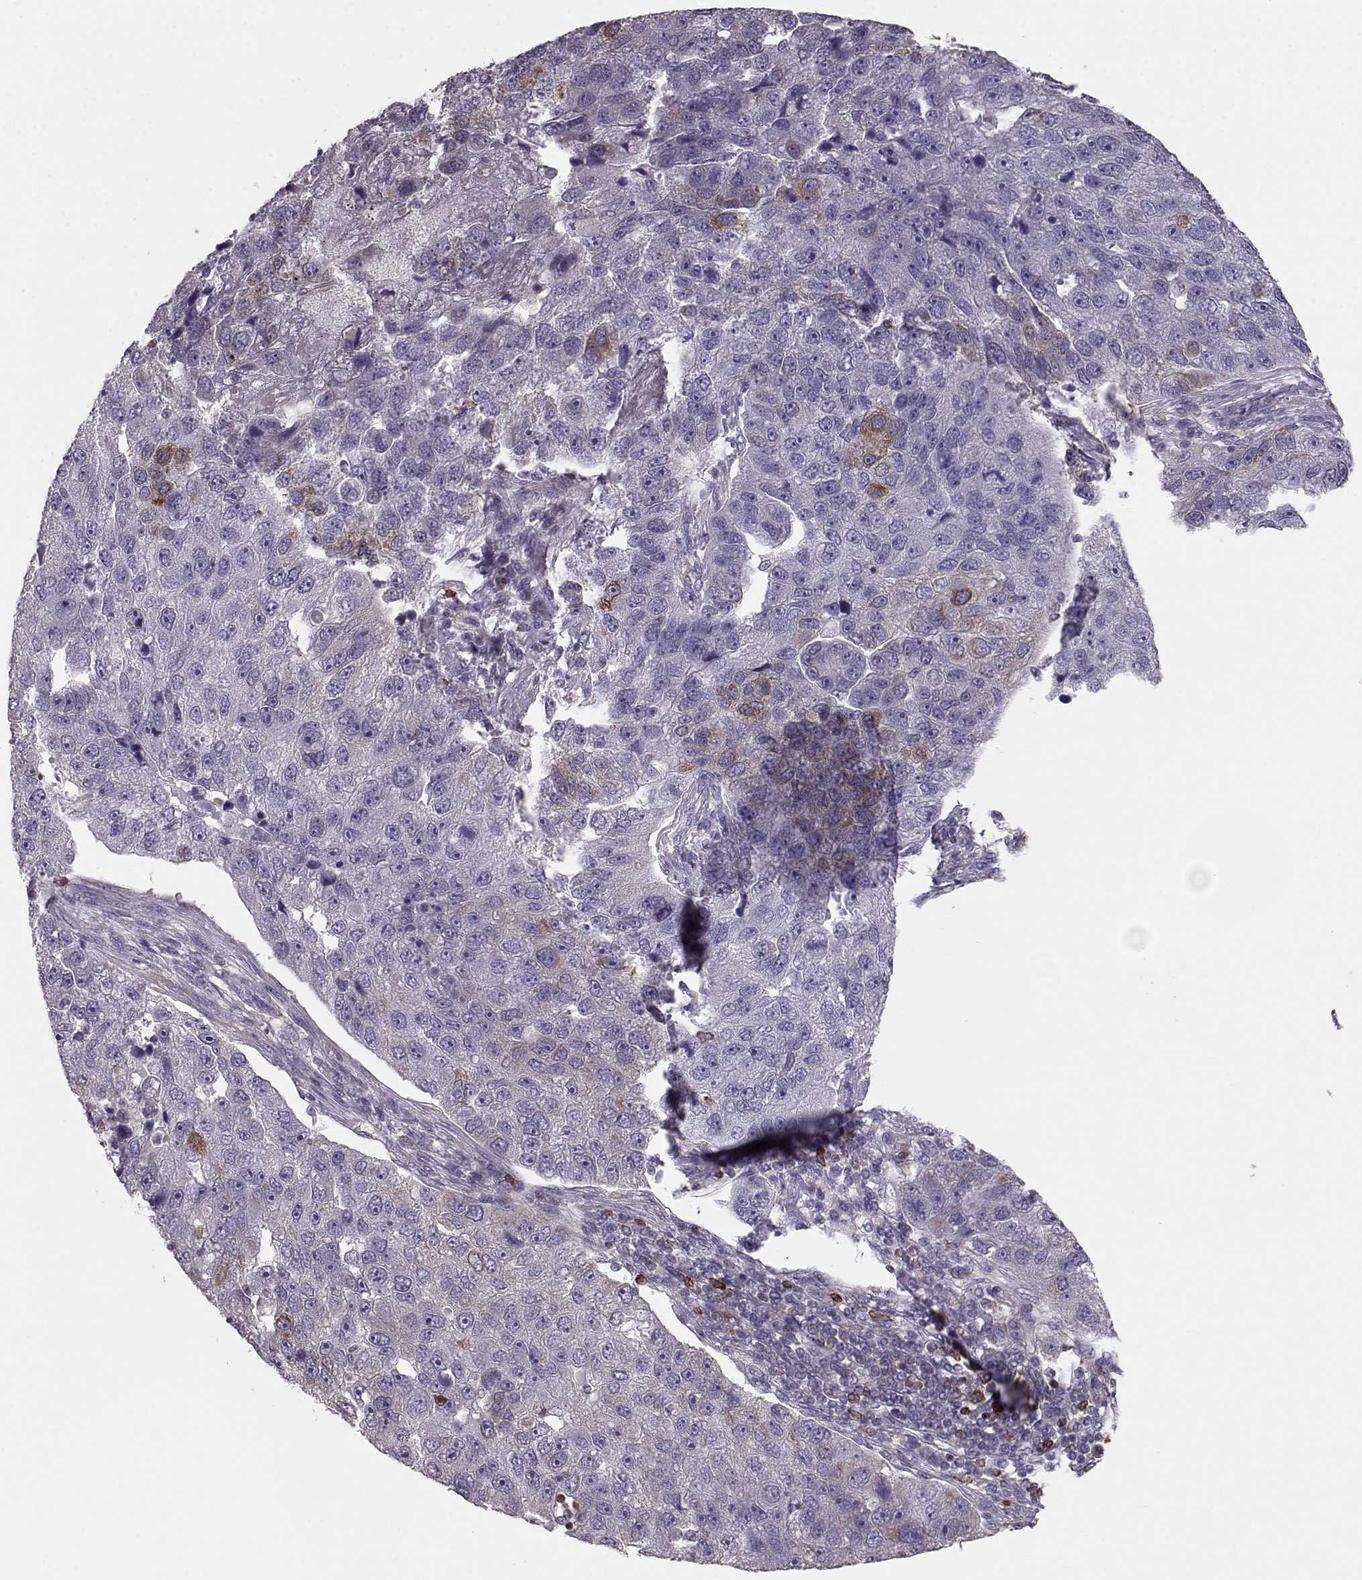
{"staining": {"intensity": "strong", "quantity": "<25%", "location": "cytoplasmic/membranous"}, "tissue": "pancreatic cancer", "cell_type": "Tumor cells", "image_type": "cancer", "snomed": [{"axis": "morphology", "description": "Adenocarcinoma, NOS"}, {"axis": "topography", "description": "Pancreas"}], "caption": "About <25% of tumor cells in human pancreatic adenocarcinoma exhibit strong cytoplasmic/membranous protein staining as visualized by brown immunohistochemical staining.", "gene": "ELOVL5", "patient": {"sex": "female", "age": 61}}